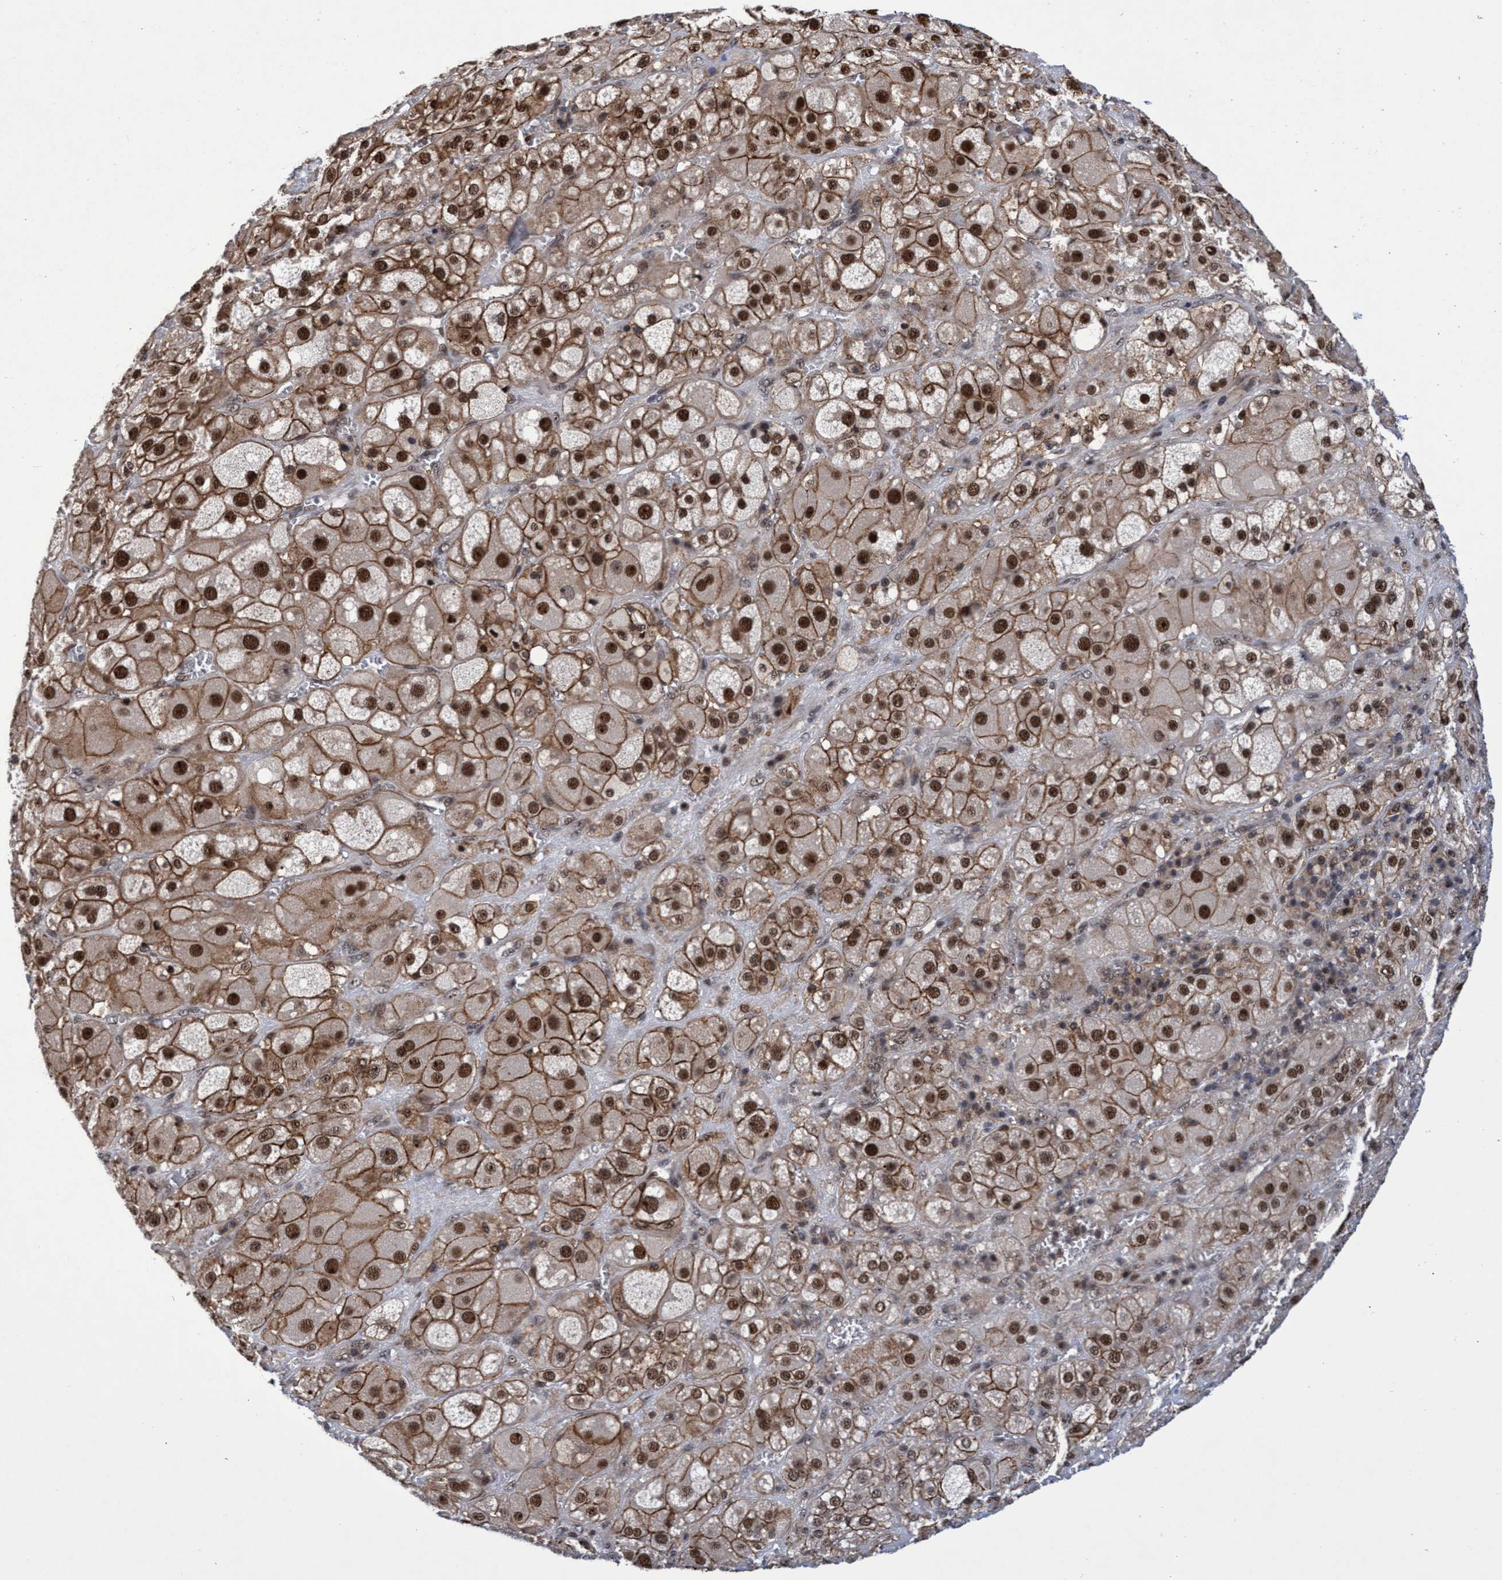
{"staining": {"intensity": "strong", "quantity": ">75%", "location": "cytoplasmic/membranous,nuclear"}, "tissue": "adrenal gland", "cell_type": "Glandular cells", "image_type": "normal", "snomed": [{"axis": "morphology", "description": "Normal tissue, NOS"}, {"axis": "topography", "description": "Adrenal gland"}], "caption": "This photomicrograph shows normal adrenal gland stained with IHC to label a protein in brown. The cytoplasmic/membranous,nuclear of glandular cells show strong positivity for the protein. Nuclei are counter-stained blue.", "gene": "GTF2F1", "patient": {"sex": "female", "age": 47}}